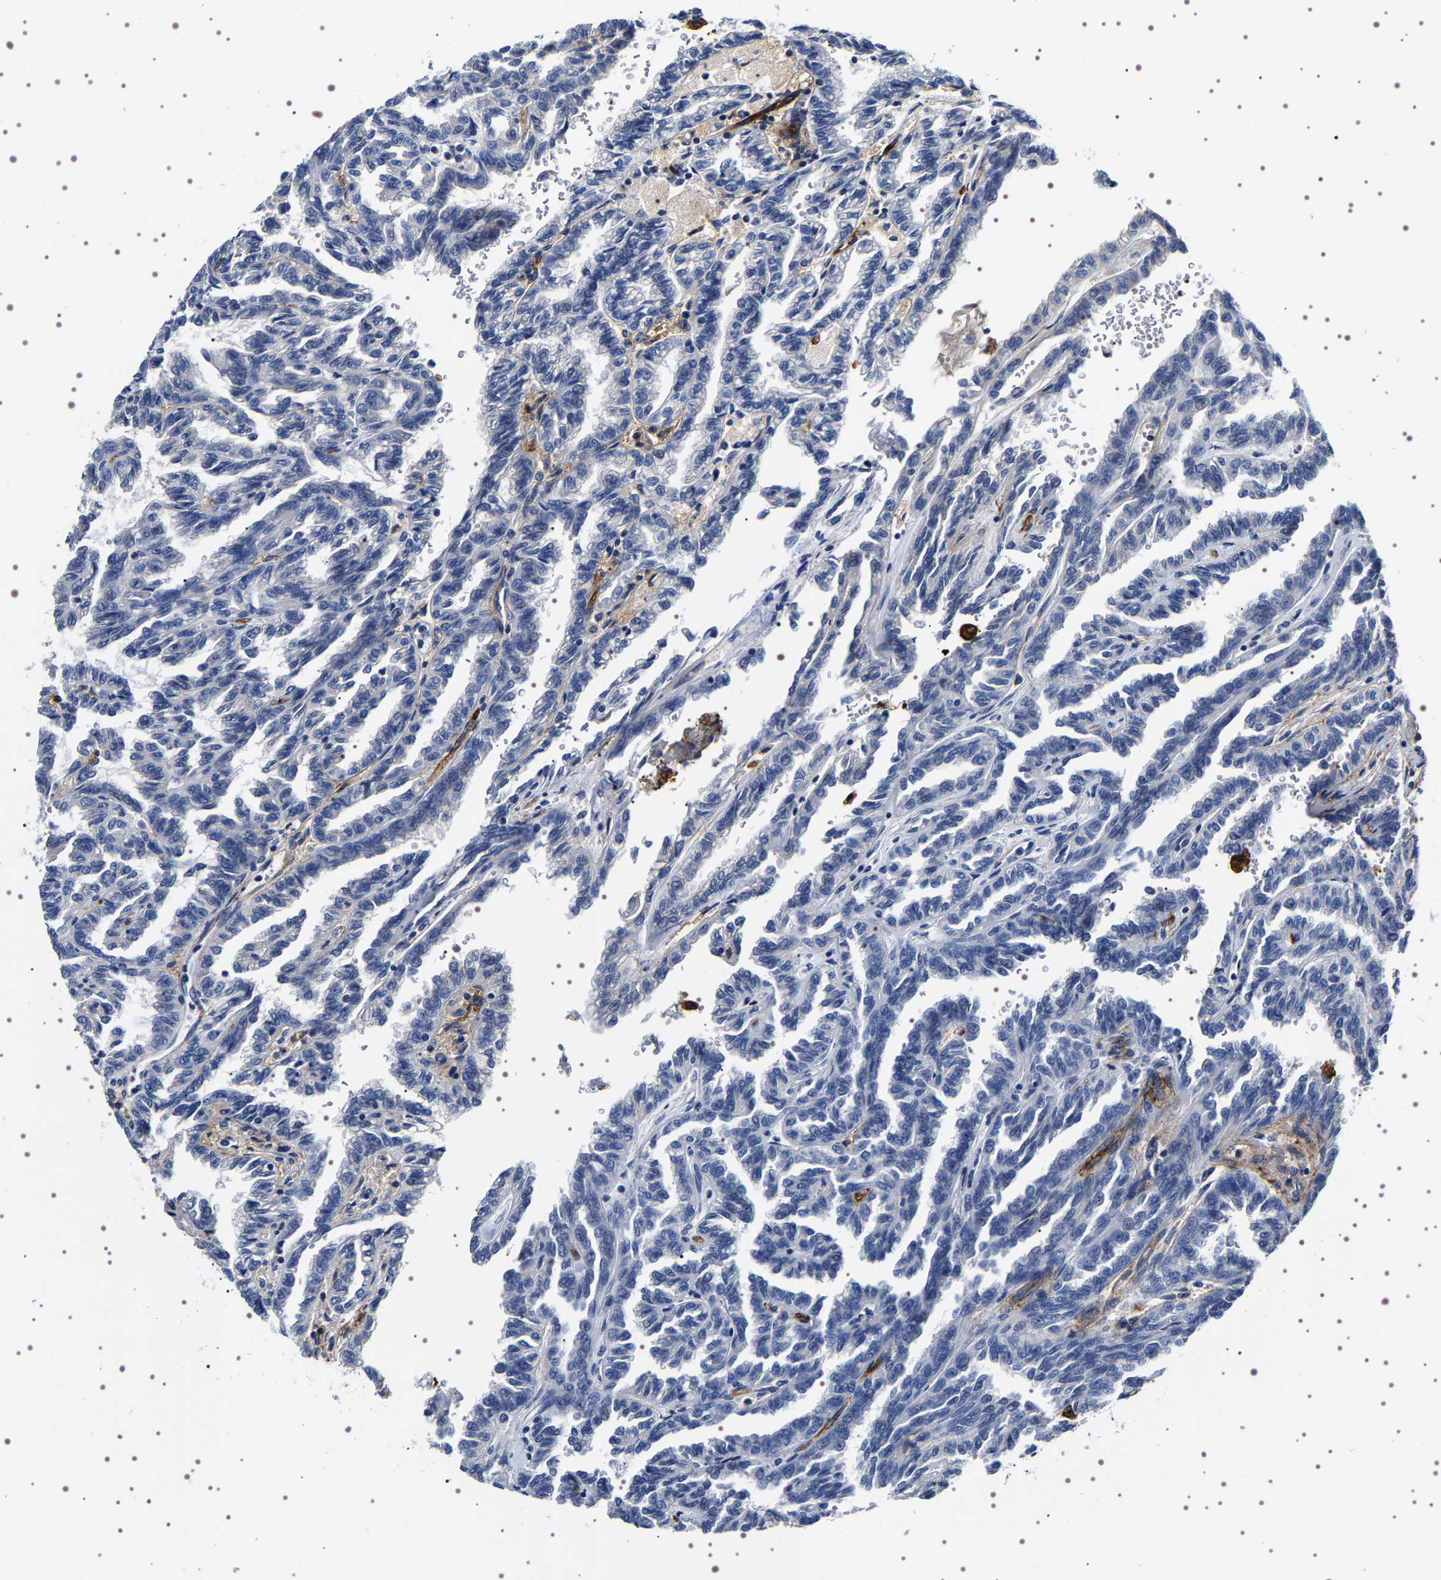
{"staining": {"intensity": "negative", "quantity": "none", "location": "none"}, "tissue": "renal cancer", "cell_type": "Tumor cells", "image_type": "cancer", "snomed": [{"axis": "morphology", "description": "Inflammation, NOS"}, {"axis": "morphology", "description": "Adenocarcinoma, NOS"}, {"axis": "topography", "description": "Kidney"}], "caption": "Renal adenocarcinoma was stained to show a protein in brown. There is no significant positivity in tumor cells.", "gene": "ALPL", "patient": {"sex": "male", "age": 68}}